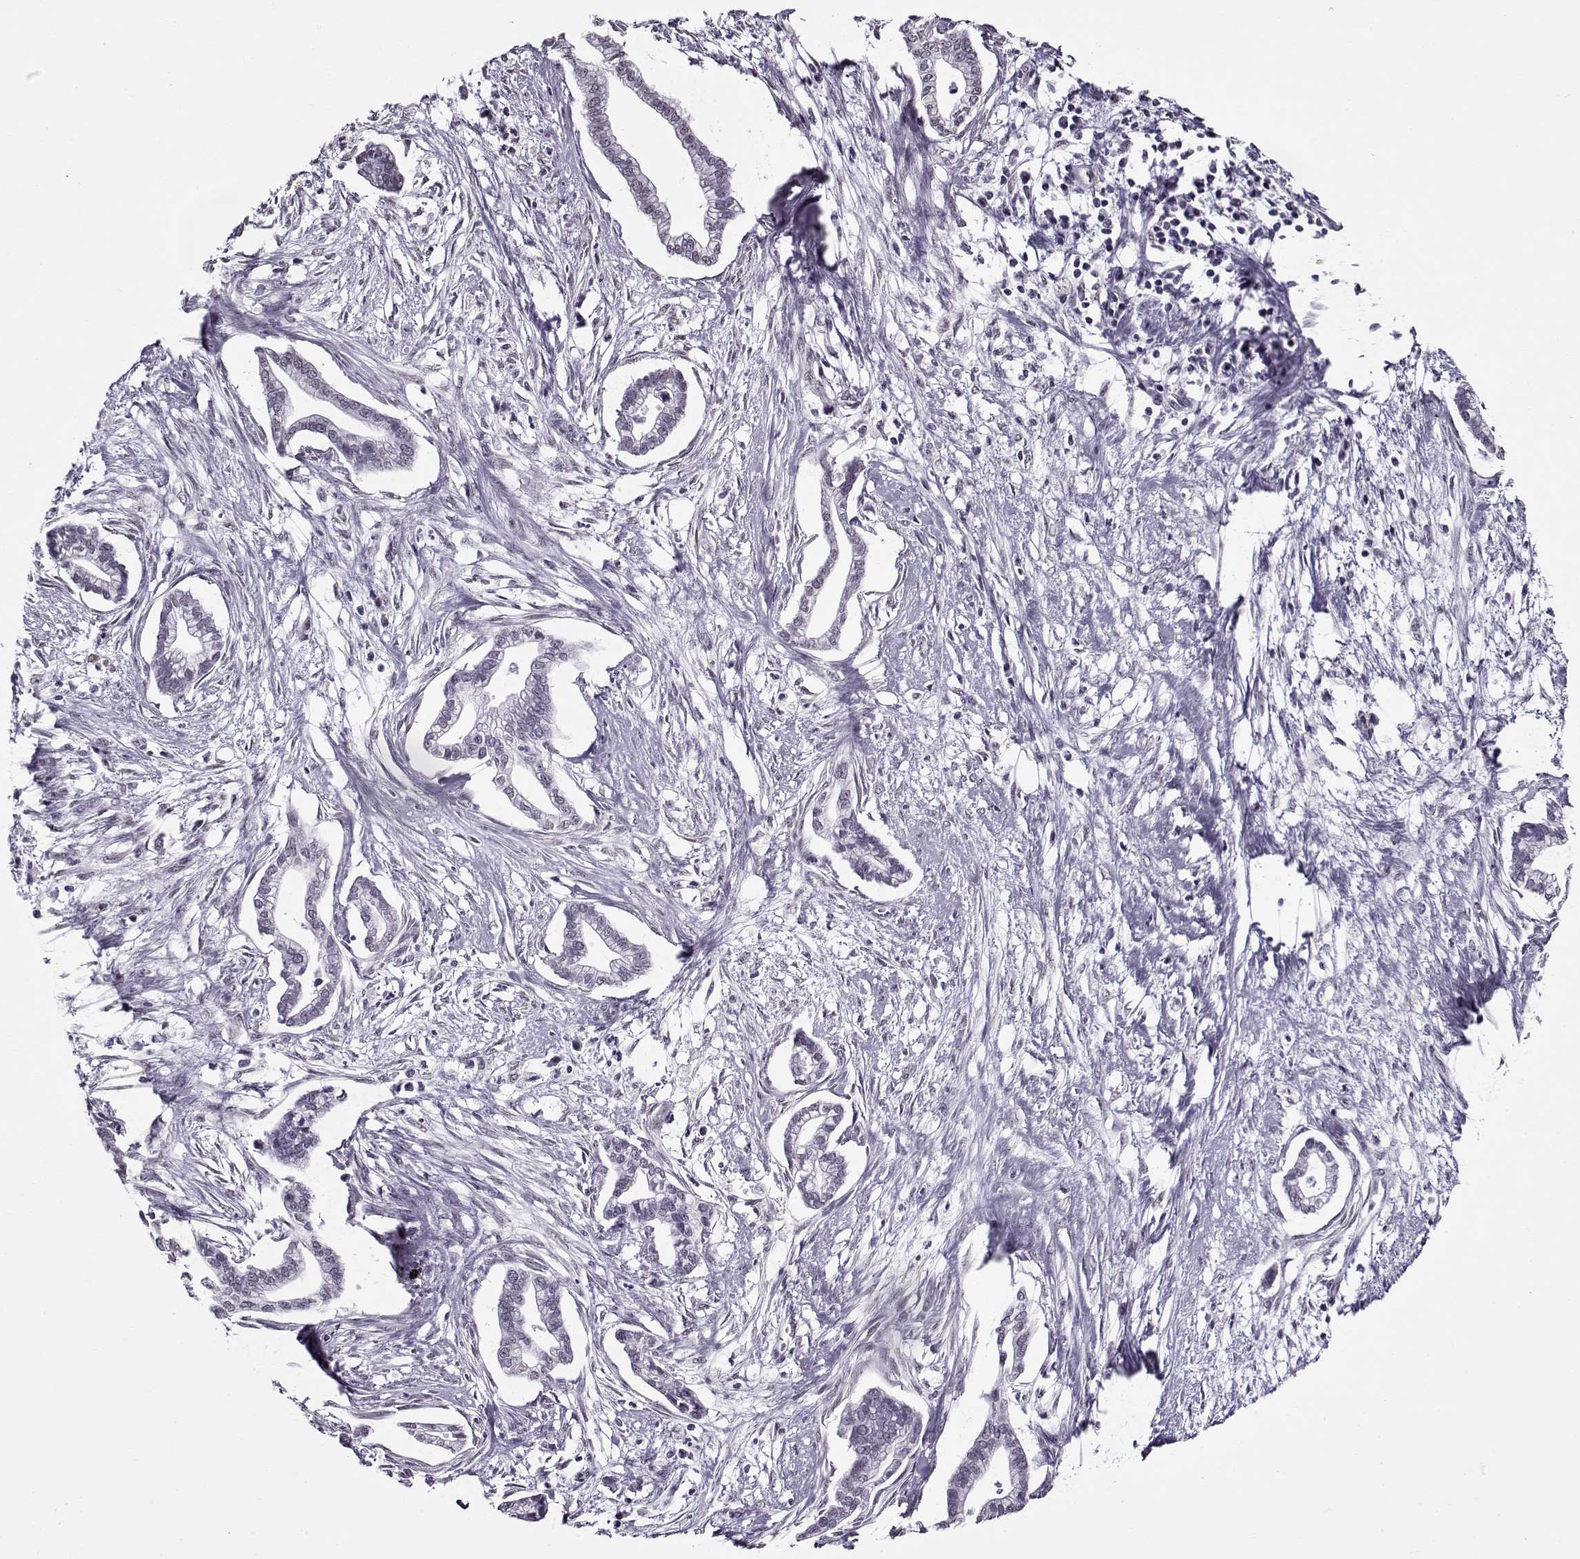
{"staining": {"intensity": "negative", "quantity": "none", "location": "none"}, "tissue": "cervical cancer", "cell_type": "Tumor cells", "image_type": "cancer", "snomed": [{"axis": "morphology", "description": "Adenocarcinoma, NOS"}, {"axis": "topography", "description": "Cervix"}], "caption": "Immunohistochemical staining of adenocarcinoma (cervical) reveals no significant expression in tumor cells. (DAB immunohistochemistry (IHC) with hematoxylin counter stain).", "gene": "PRMT8", "patient": {"sex": "female", "age": 62}}